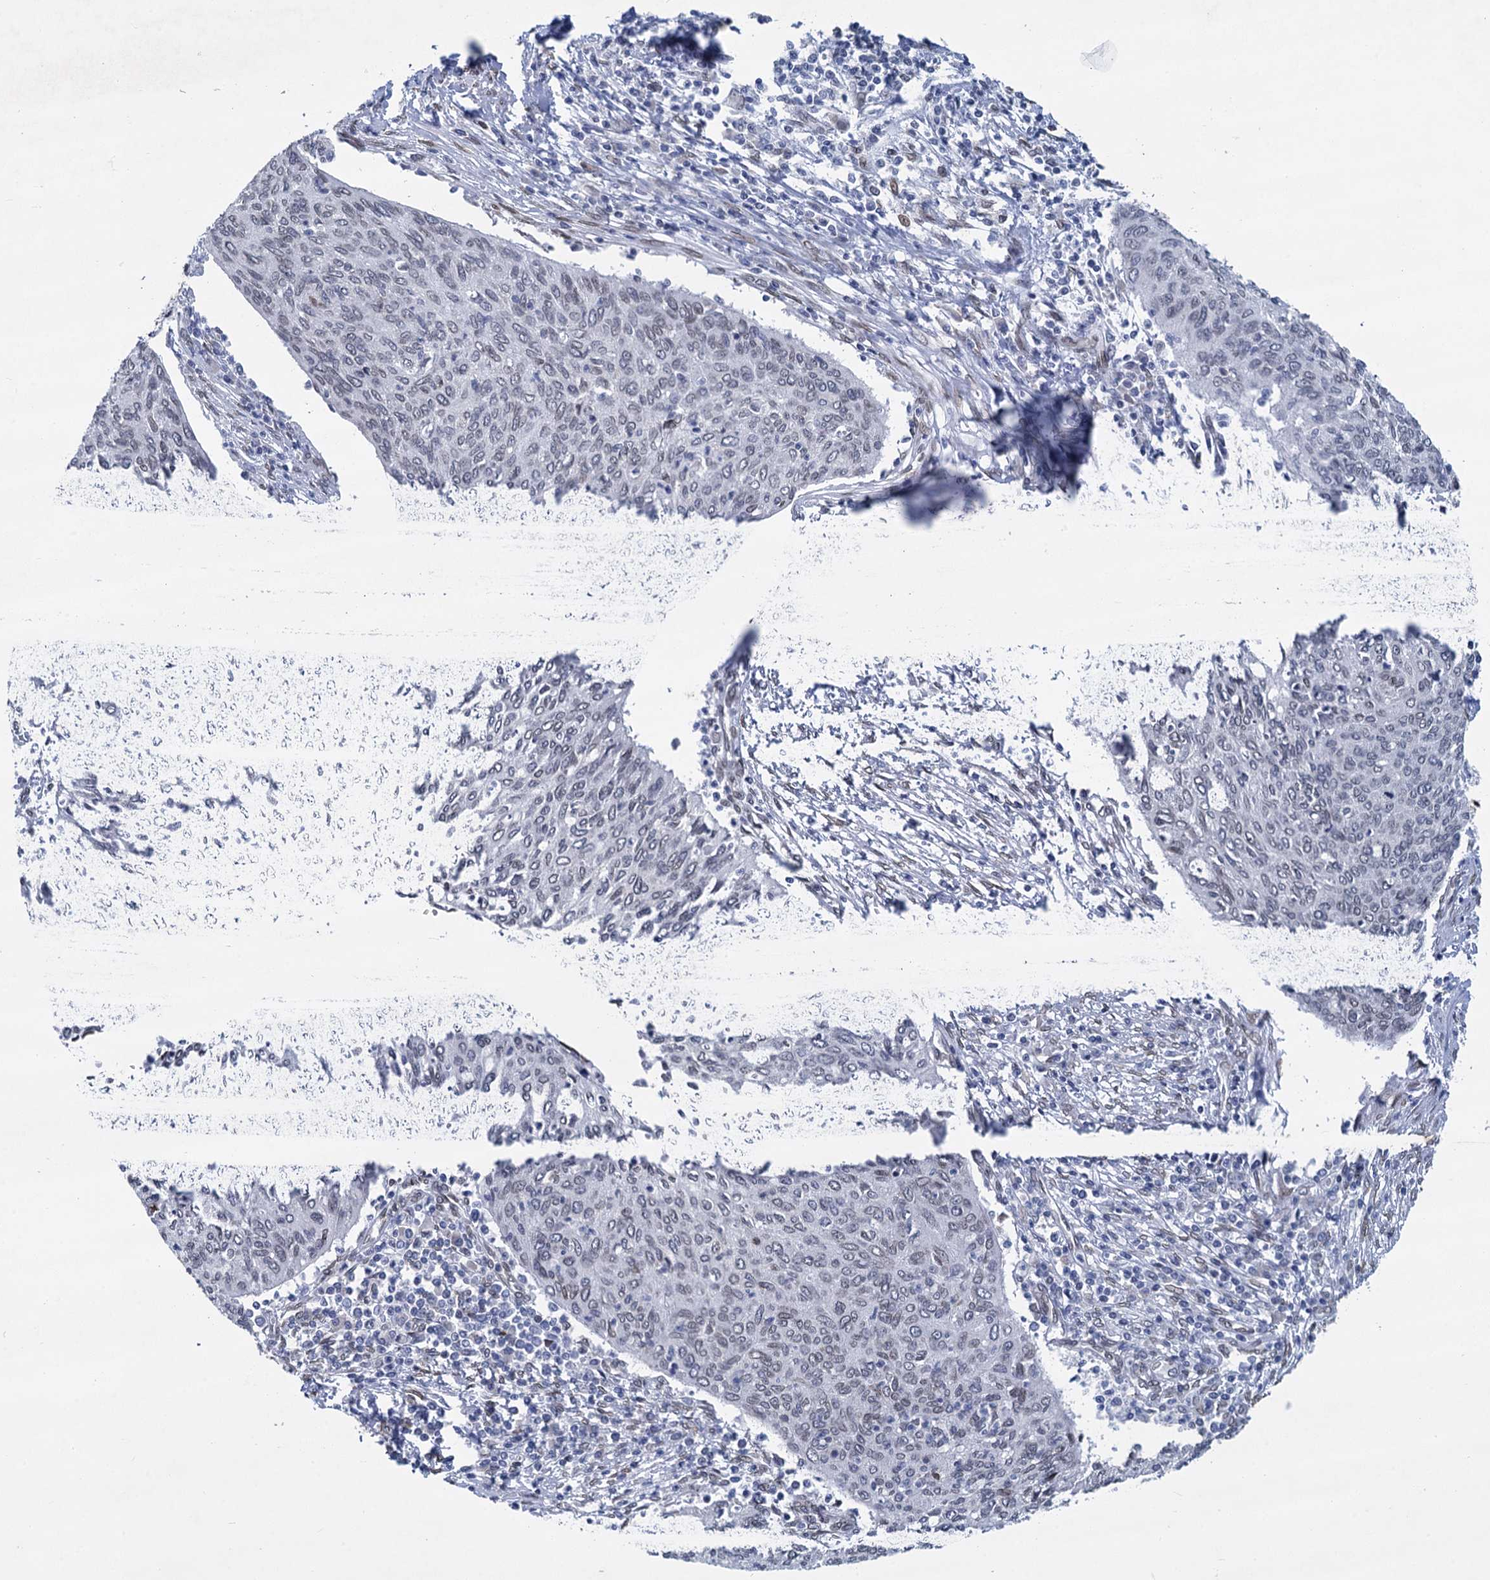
{"staining": {"intensity": "weak", "quantity": "<25%", "location": "nuclear"}, "tissue": "cervical cancer", "cell_type": "Tumor cells", "image_type": "cancer", "snomed": [{"axis": "morphology", "description": "Squamous cell carcinoma, NOS"}, {"axis": "topography", "description": "Cervix"}], "caption": "Photomicrograph shows no protein positivity in tumor cells of squamous cell carcinoma (cervical) tissue.", "gene": "PRSS35", "patient": {"sex": "female", "age": 38}}